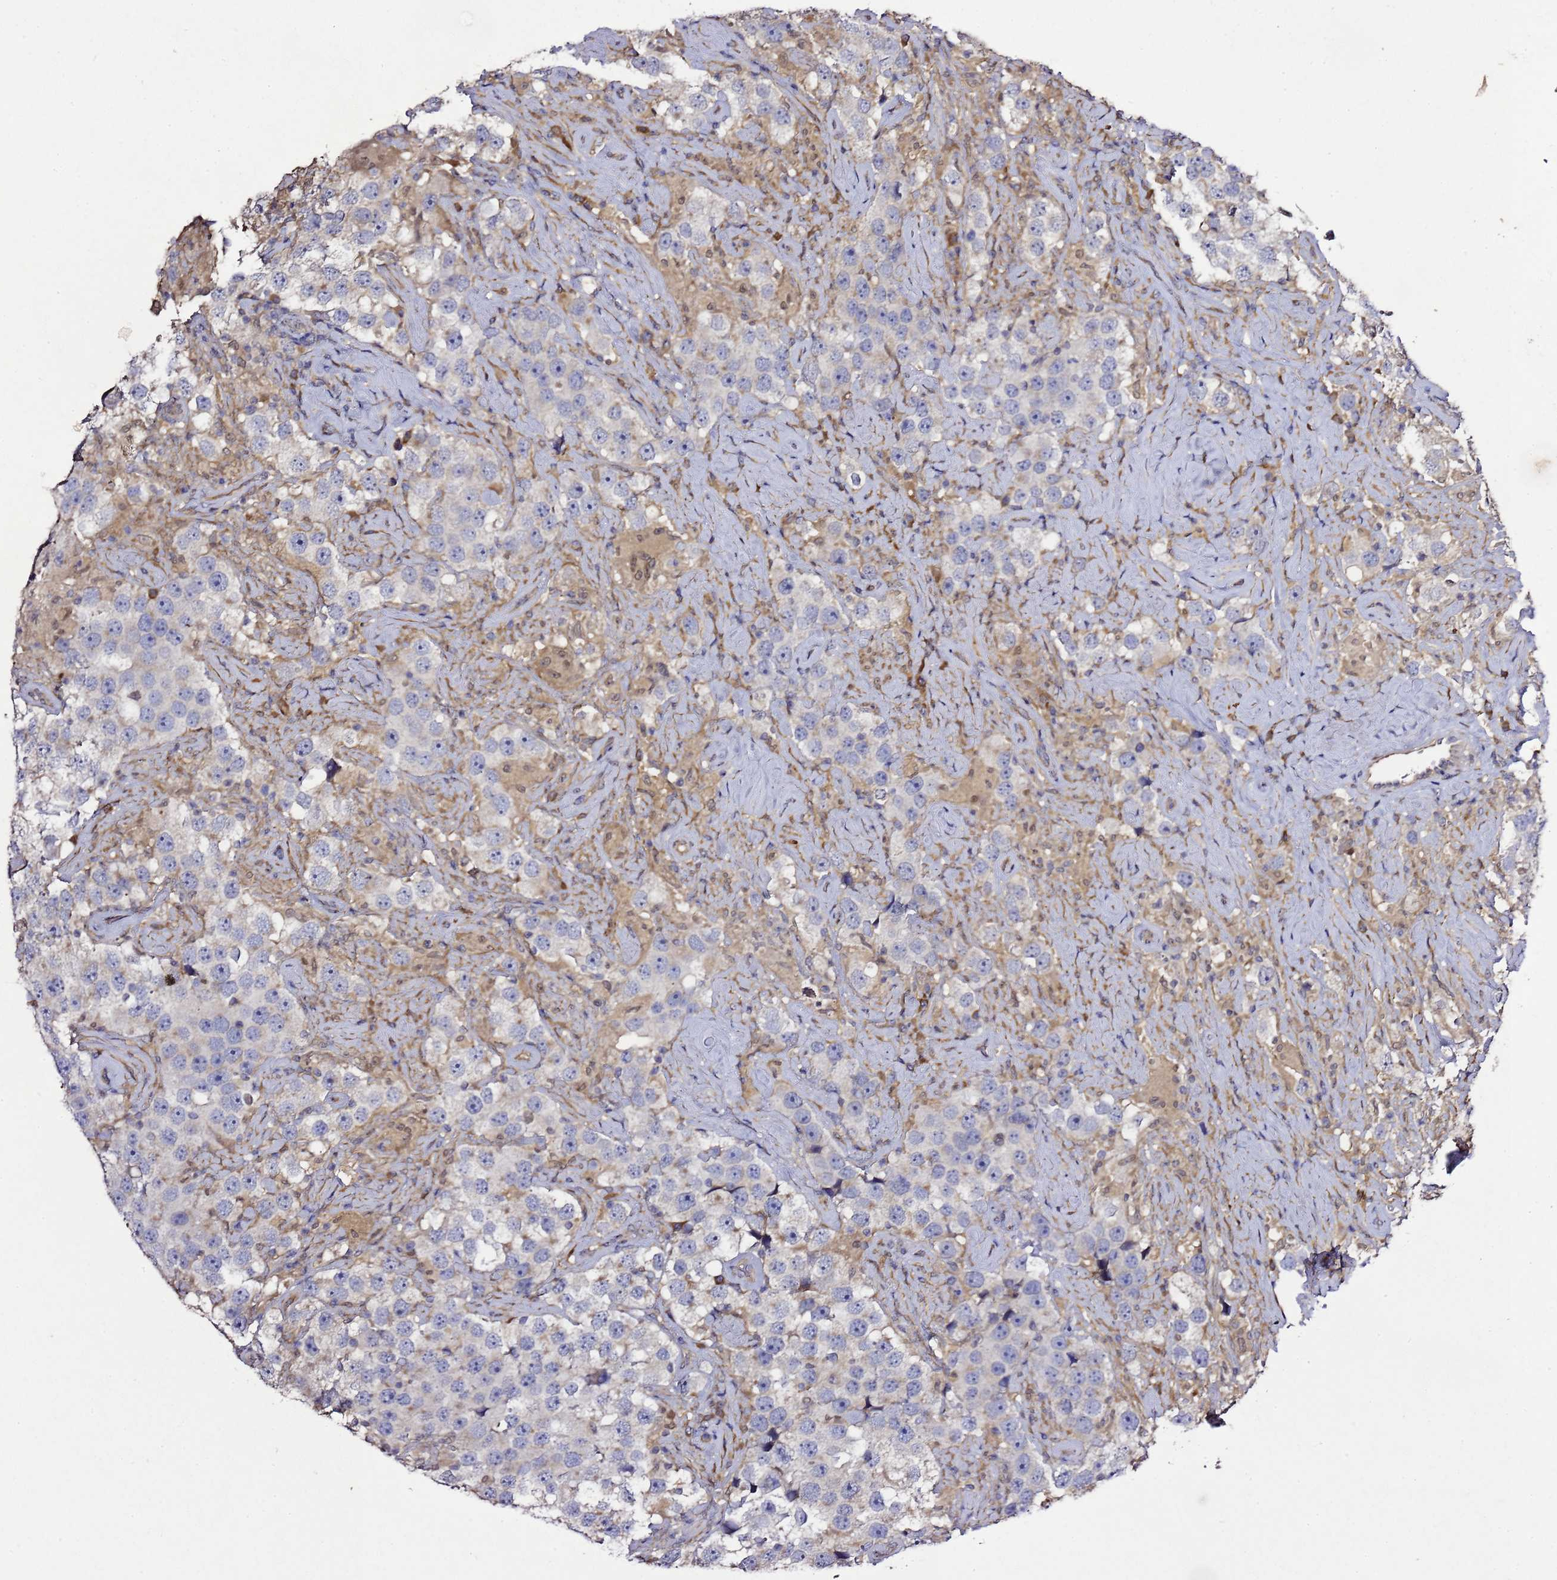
{"staining": {"intensity": "negative", "quantity": "none", "location": "none"}, "tissue": "testis cancer", "cell_type": "Tumor cells", "image_type": "cancer", "snomed": [{"axis": "morphology", "description": "Seminoma, NOS"}, {"axis": "topography", "description": "Testis"}], "caption": "This histopathology image is of testis seminoma stained with immunohistochemistry (IHC) to label a protein in brown with the nuclei are counter-stained blue. There is no positivity in tumor cells. (DAB (3,3'-diaminobenzidine) immunohistochemistry (IHC) with hematoxylin counter stain).", "gene": "ALG3", "patient": {"sex": "male", "age": 49}}